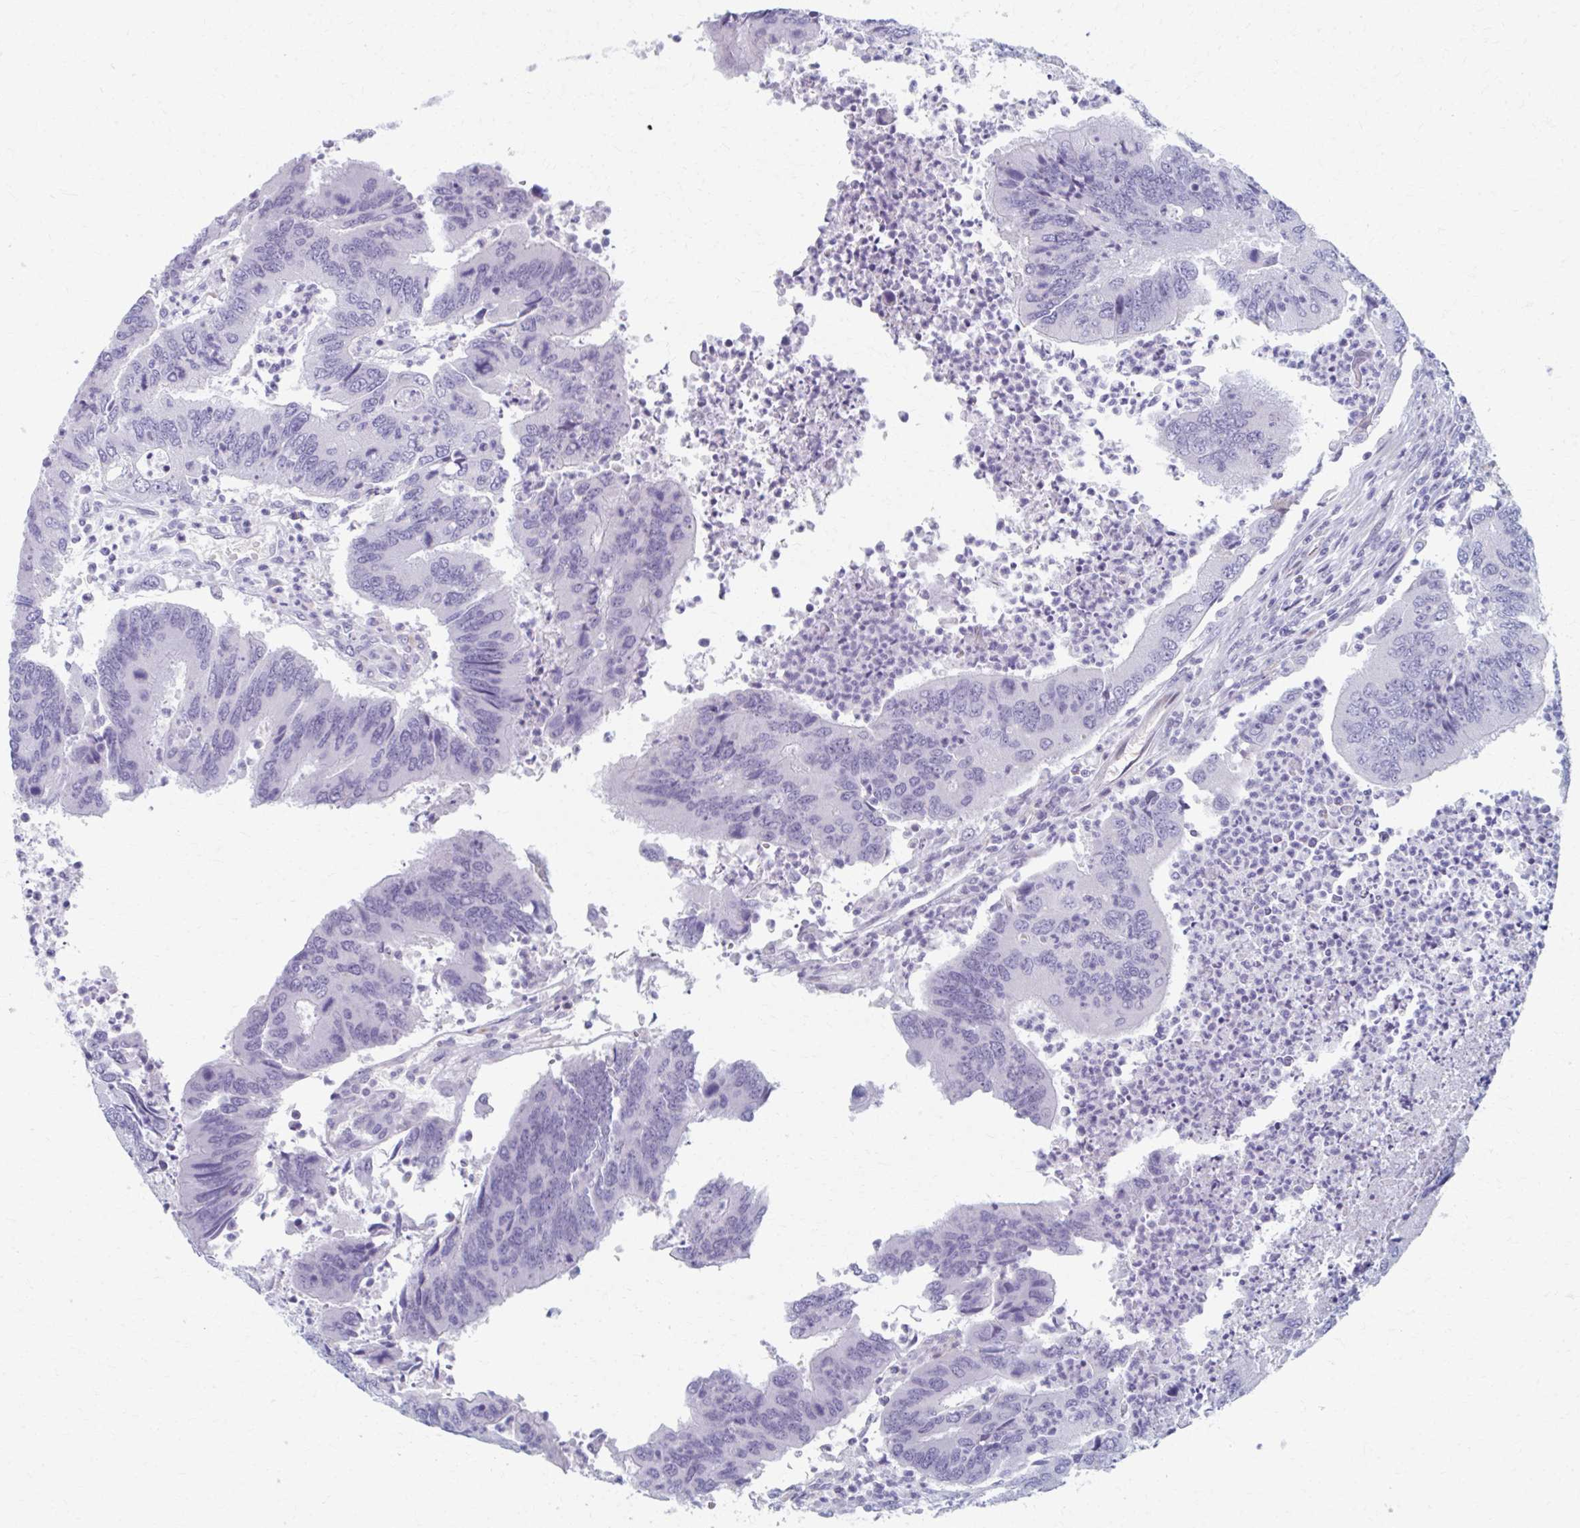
{"staining": {"intensity": "negative", "quantity": "none", "location": "none"}, "tissue": "colorectal cancer", "cell_type": "Tumor cells", "image_type": "cancer", "snomed": [{"axis": "morphology", "description": "Adenocarcinoma, NOS"}, {"axis": "topography", "description": "Colon"}], "caption": "Tumor cells show no significant protein staining in adenocarcinoma (colorectal).", "gene": "ABHD16B", "patient": {"sex": "female", "age": 67}}